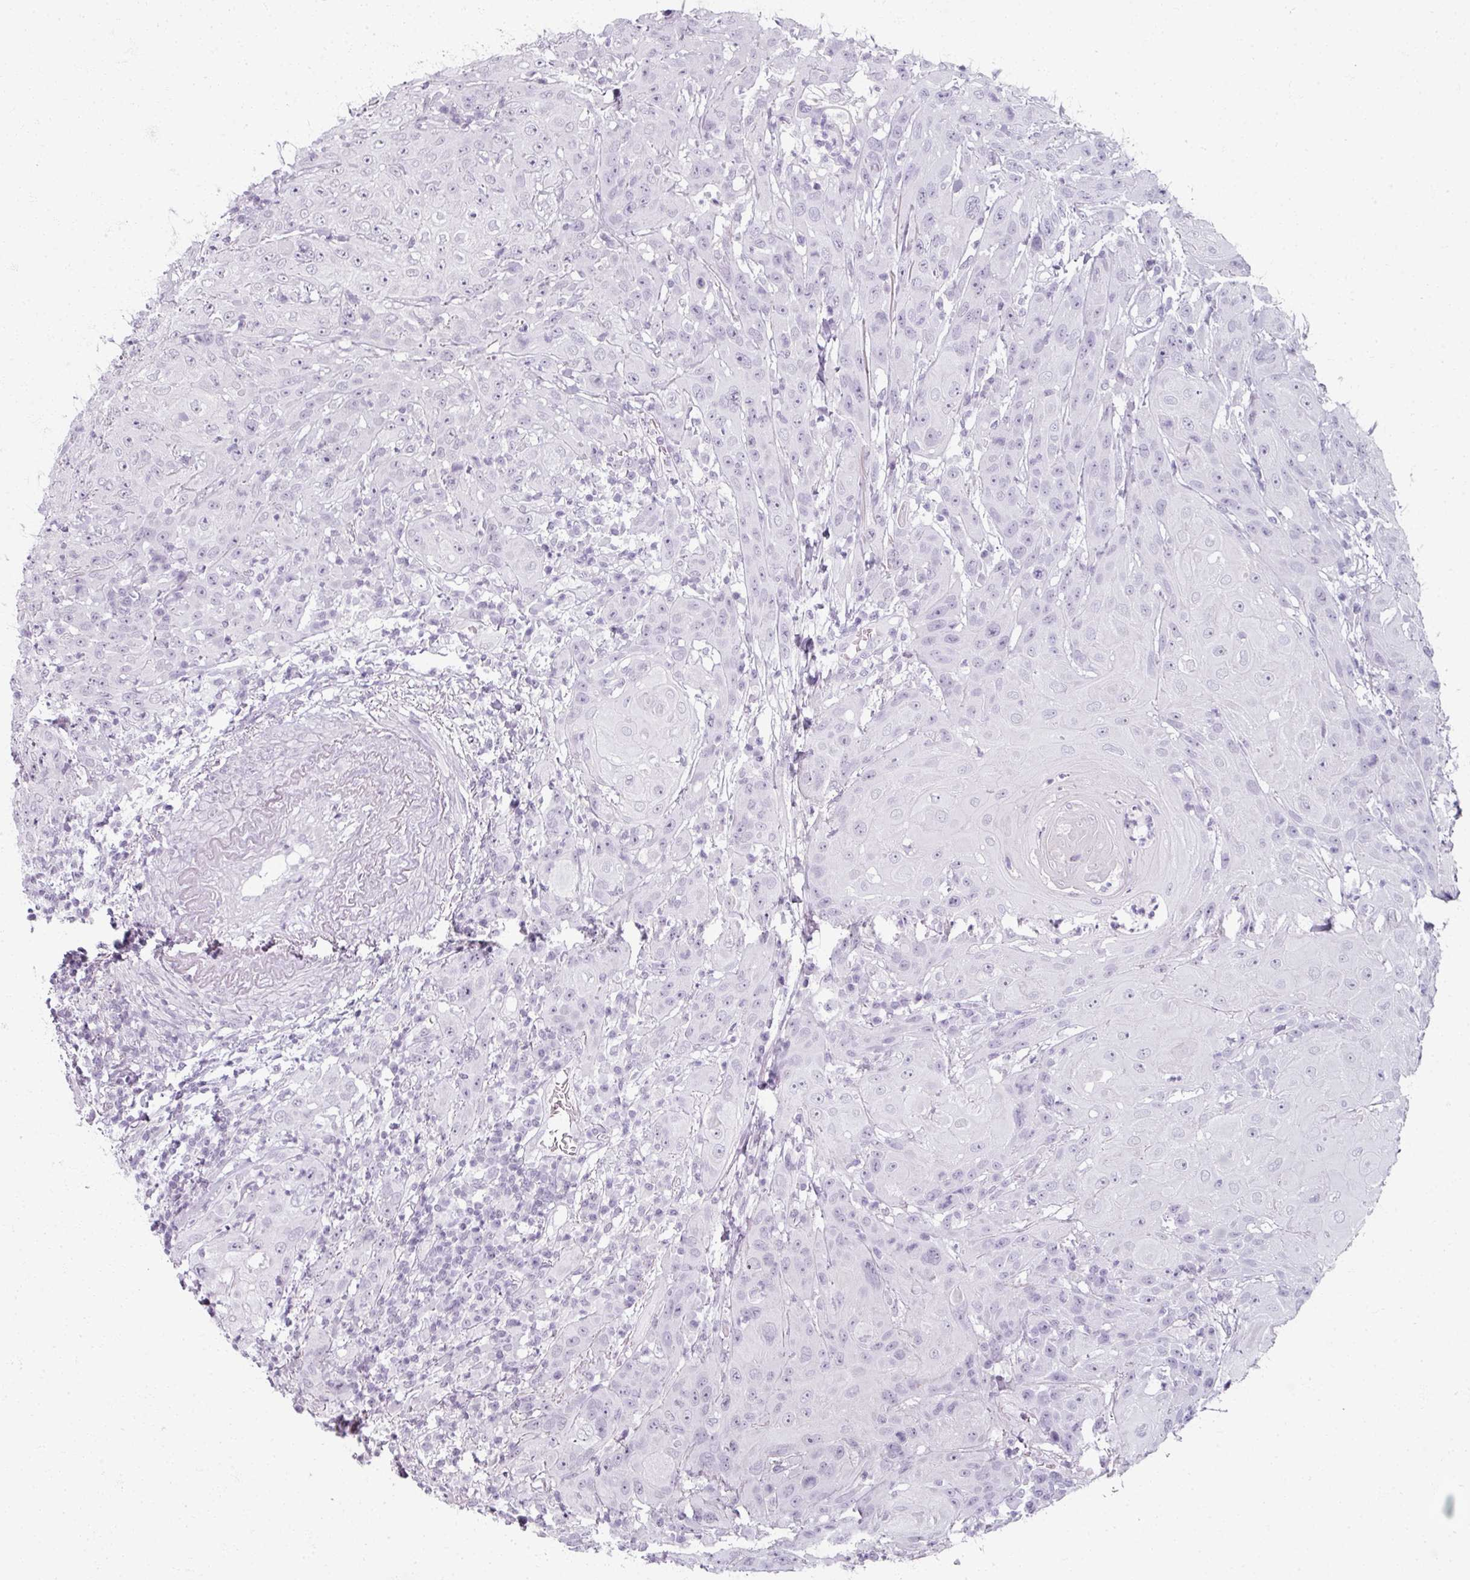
{"staining": {"intensity": "negative", "quantity": "none", "location": "none"}, "tissue": "head and neck cancer", "cell_type": "Tumor cells", "image_type": "cancer", "snomed": [{"axis": "morphology", "description": "Squamous cell carcinoma, NOS"}, {"axis": "topography", "description": "Skin"}, {"axis": "topography", "description": "Head-Neck"}], "caption": "This is an immunohistochemistry (IHC) histopathology image of human head and neck squamous cell carcinoma. There is no expression in tumor cells.", "gene": "RFPL2", "patient": {"sex": "male", "age": 80}}